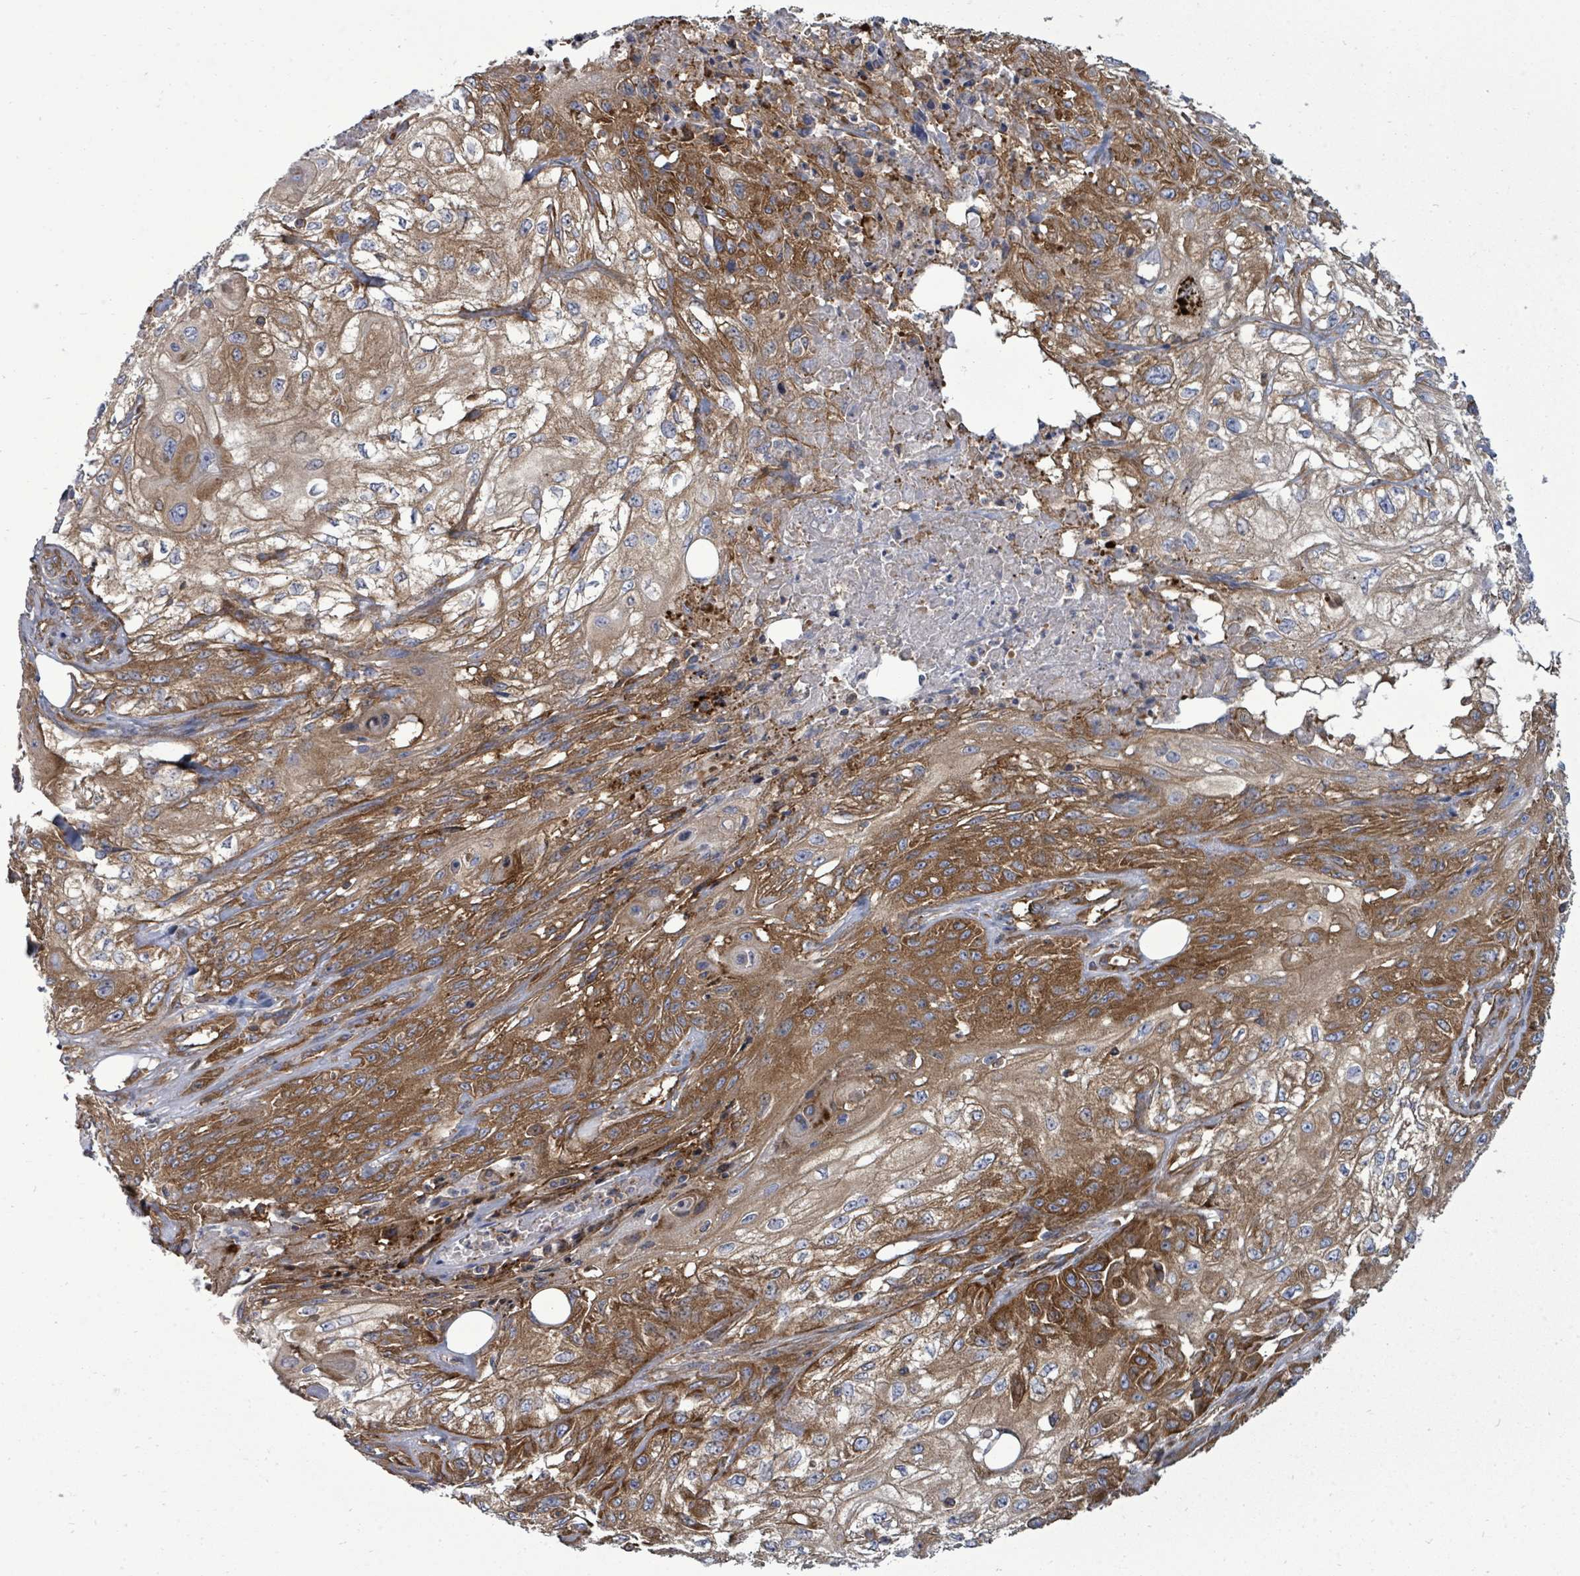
{"staining": {"intensity": "strong", "quantity": "25%-75%", "location": "cytoplasmic/membranous"}, "tissue": "skin cancer", "cell_type": "Tumor cells", "image_type": "cancer", "snomed": [{"axis": "morphology", "description": "Squamous cell carcinoma, NOS"}, {"axis": "morphology", "description": "Squamous cell carcinoma, metastatic, NOS"}, {"axis": "topography", "description": "Skin"}, {"axis": "topography", "description": "Lymph node"}], "caption": "This image displays skin squamous cell carcinoma stained with IHC to label a protein in brown. The cytoplasmic/membranous of tumor cells show strong positivity for the protein. Nuclei are counter-stained blue.", "gene": "EIF3C", "patient": {"sex": "male", "age": 75}}